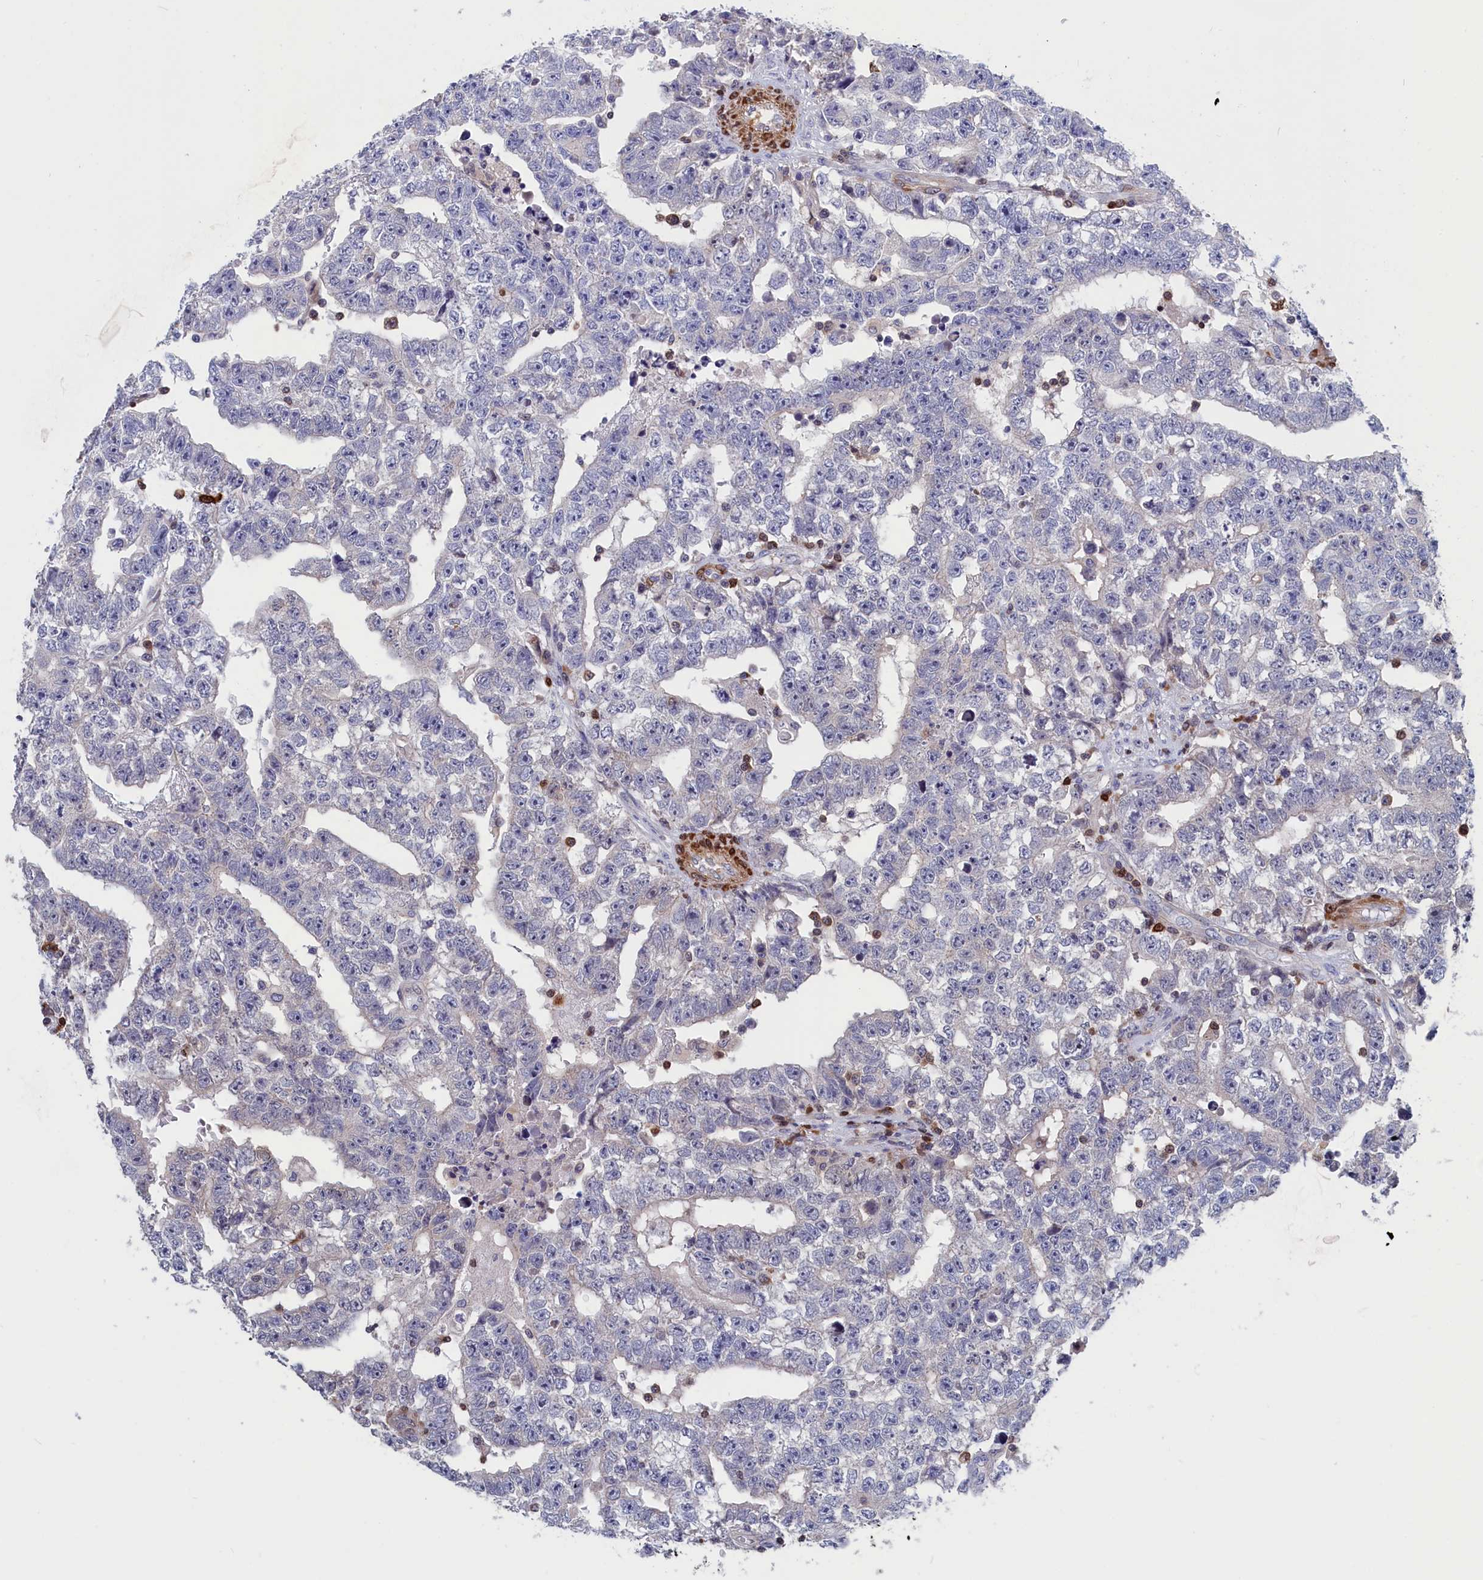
{"staining": {"intensity": "negative", "quantity": "none", "location": "none"}, "tissue": "testis cancer", "cell_type": "Tumor cells", "image_type": "cancer", "snomed": [{"axis": "morphology", "description": "Carcinoma, Embryonal, NOS"}, {"axis": "topography", "description": "Testis"}], "caption": "This photomicrograph is of testis cancer stained with immunohistochemistry to label a protein in brown with the nuclei are counter-stained blue. There is no positivity in tumor cells. (DAB (3,3'-diaminobenzidine) immunohistochemistry (IHC) with hematoxylin counter stain).", "gene": "CRIP1", "patient": {"sex": "male", "age": 25}}